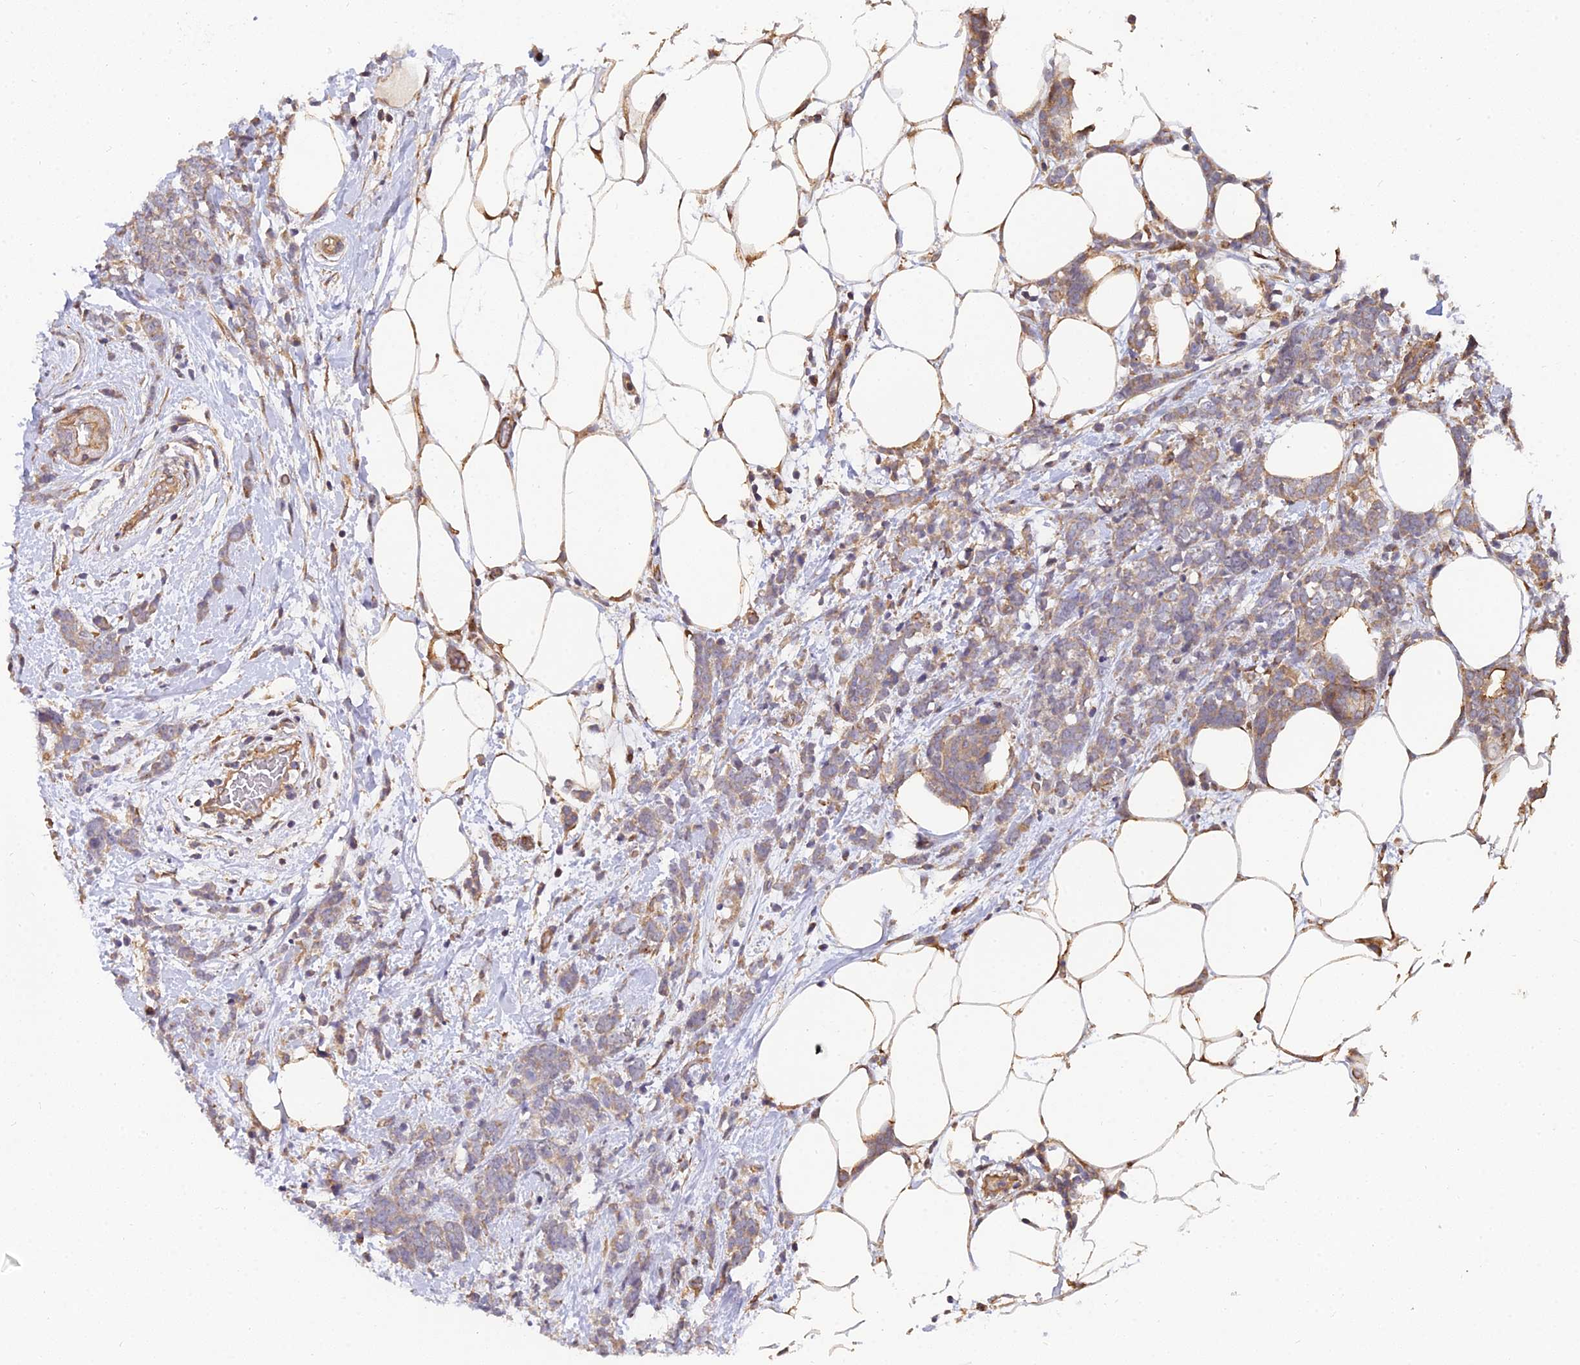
{"staining": {"intensity": "weak", "quantity": ">75%", "location": "cytoplasmic/membranous"}, "tissue": "breast cancer", "cell_type": "Tumor cells", "image_type": "cancer", "snomed": [{"axis": "morphology", "description": "Lobular carcinoma"}, {"axis": "topography", "description": "Breast"}], "caption": "Brown immunohistochemical staining in human breast cancer (lobular carcinoma) reveals weak cytoplasmic/membranous expression in approximately >75% of tumor cells. Ihc stains the protein in brown and the nuclei are stained blue.", "gene": "ARL8B", "patient": {"sex": "female", "age": 58}}